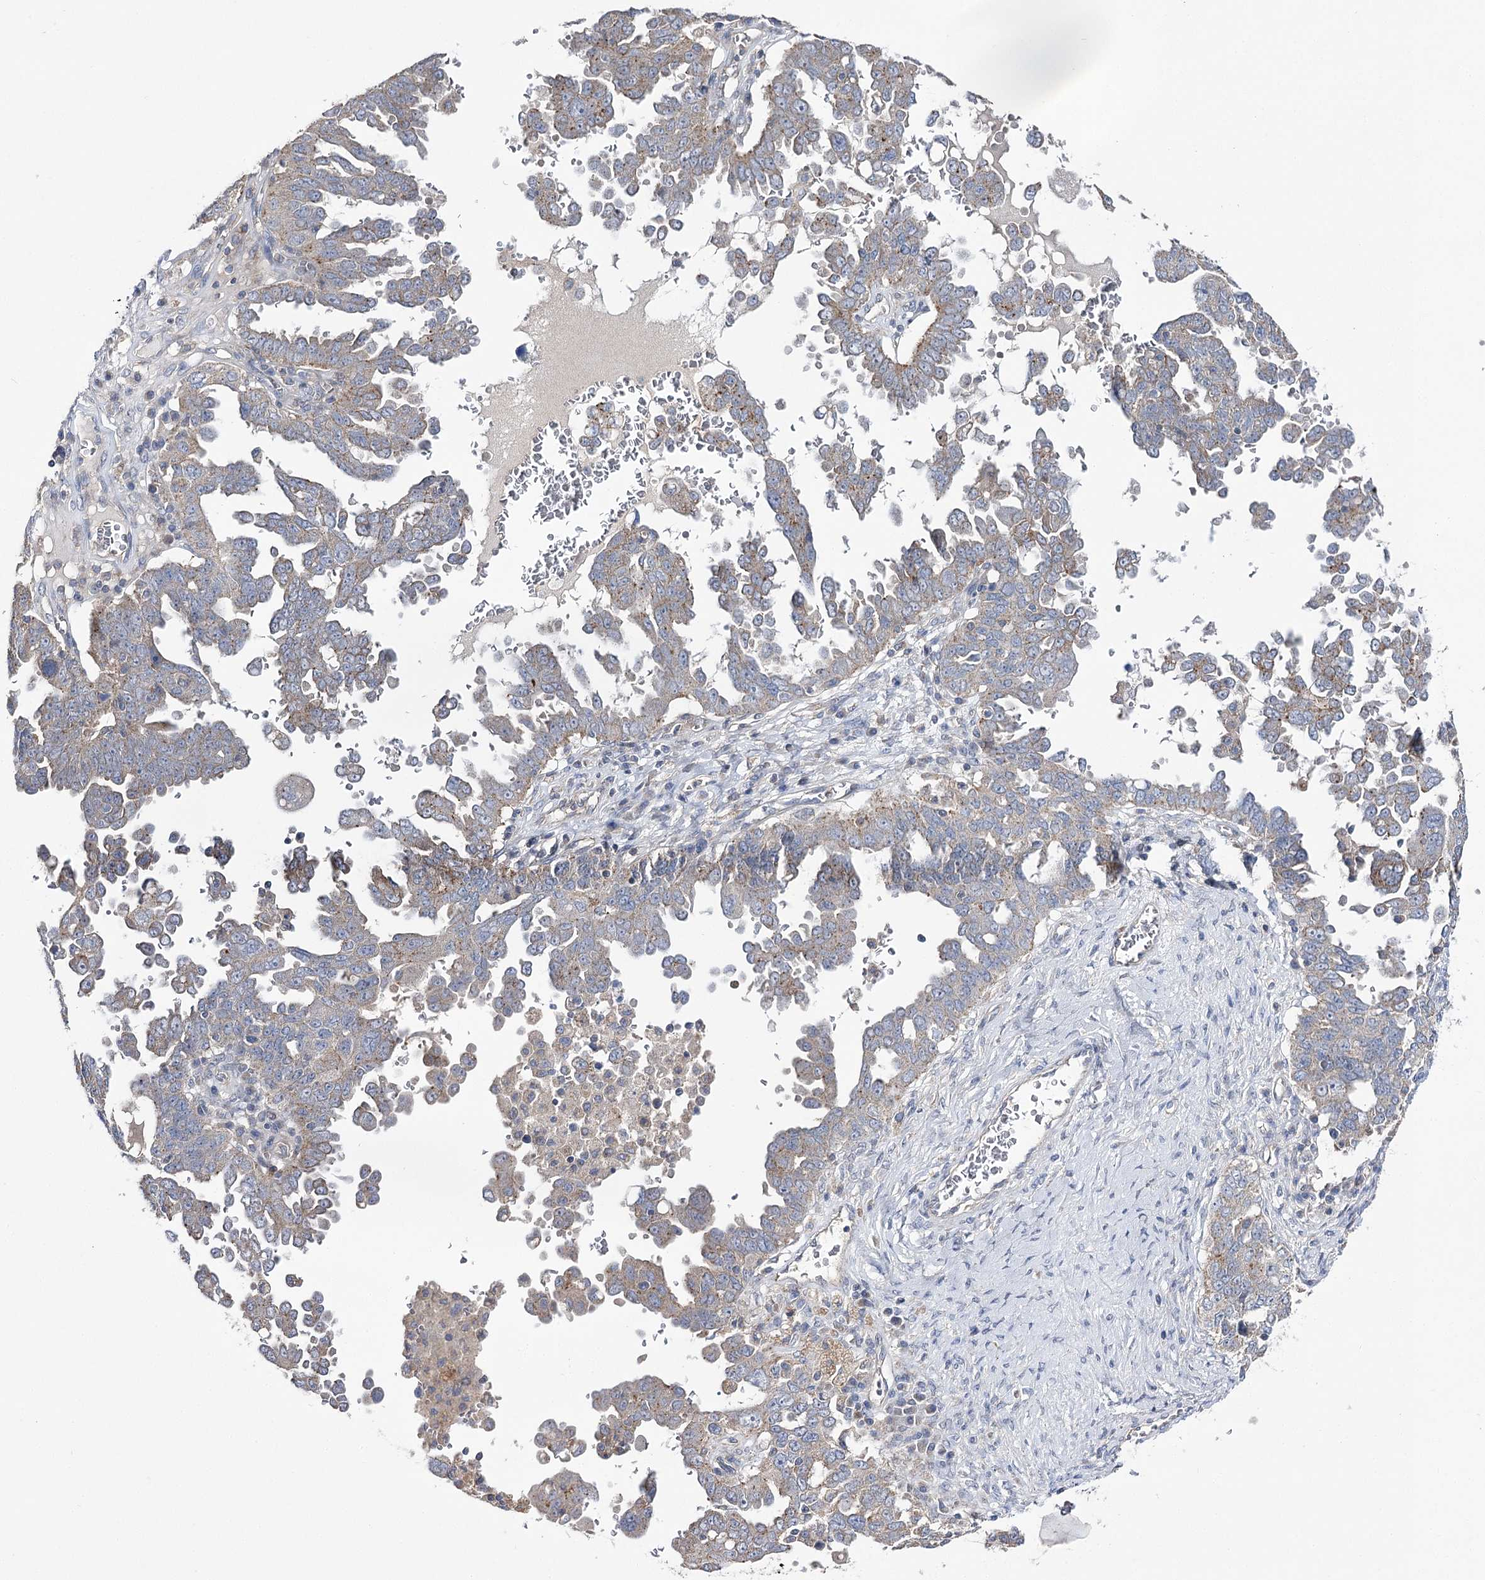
{"staining": {"intensity": "weak", "quantity": "25%-75%", "location": "cytoplasmic/membranous"}, "tissue": "ovarian cancer", "cell_type": "Tumor cells", "image_type": "cancer", "snomed": [{"axis": "morphology", "description": "Carcinoma, endometroid"}, {"axis": "topography", "description": "Ovary"}], "caption": "This photomicrograph shows ovarian cancer stained with immunohistochemistry (IHC) to label a protein in brown. The cytoplasmic/membranous of tumor cells show weak positivity for the protein. Nuclei are counter-stained blue.", "gene": "AURKC", "patient": {"sex": "female", "age": 62}}